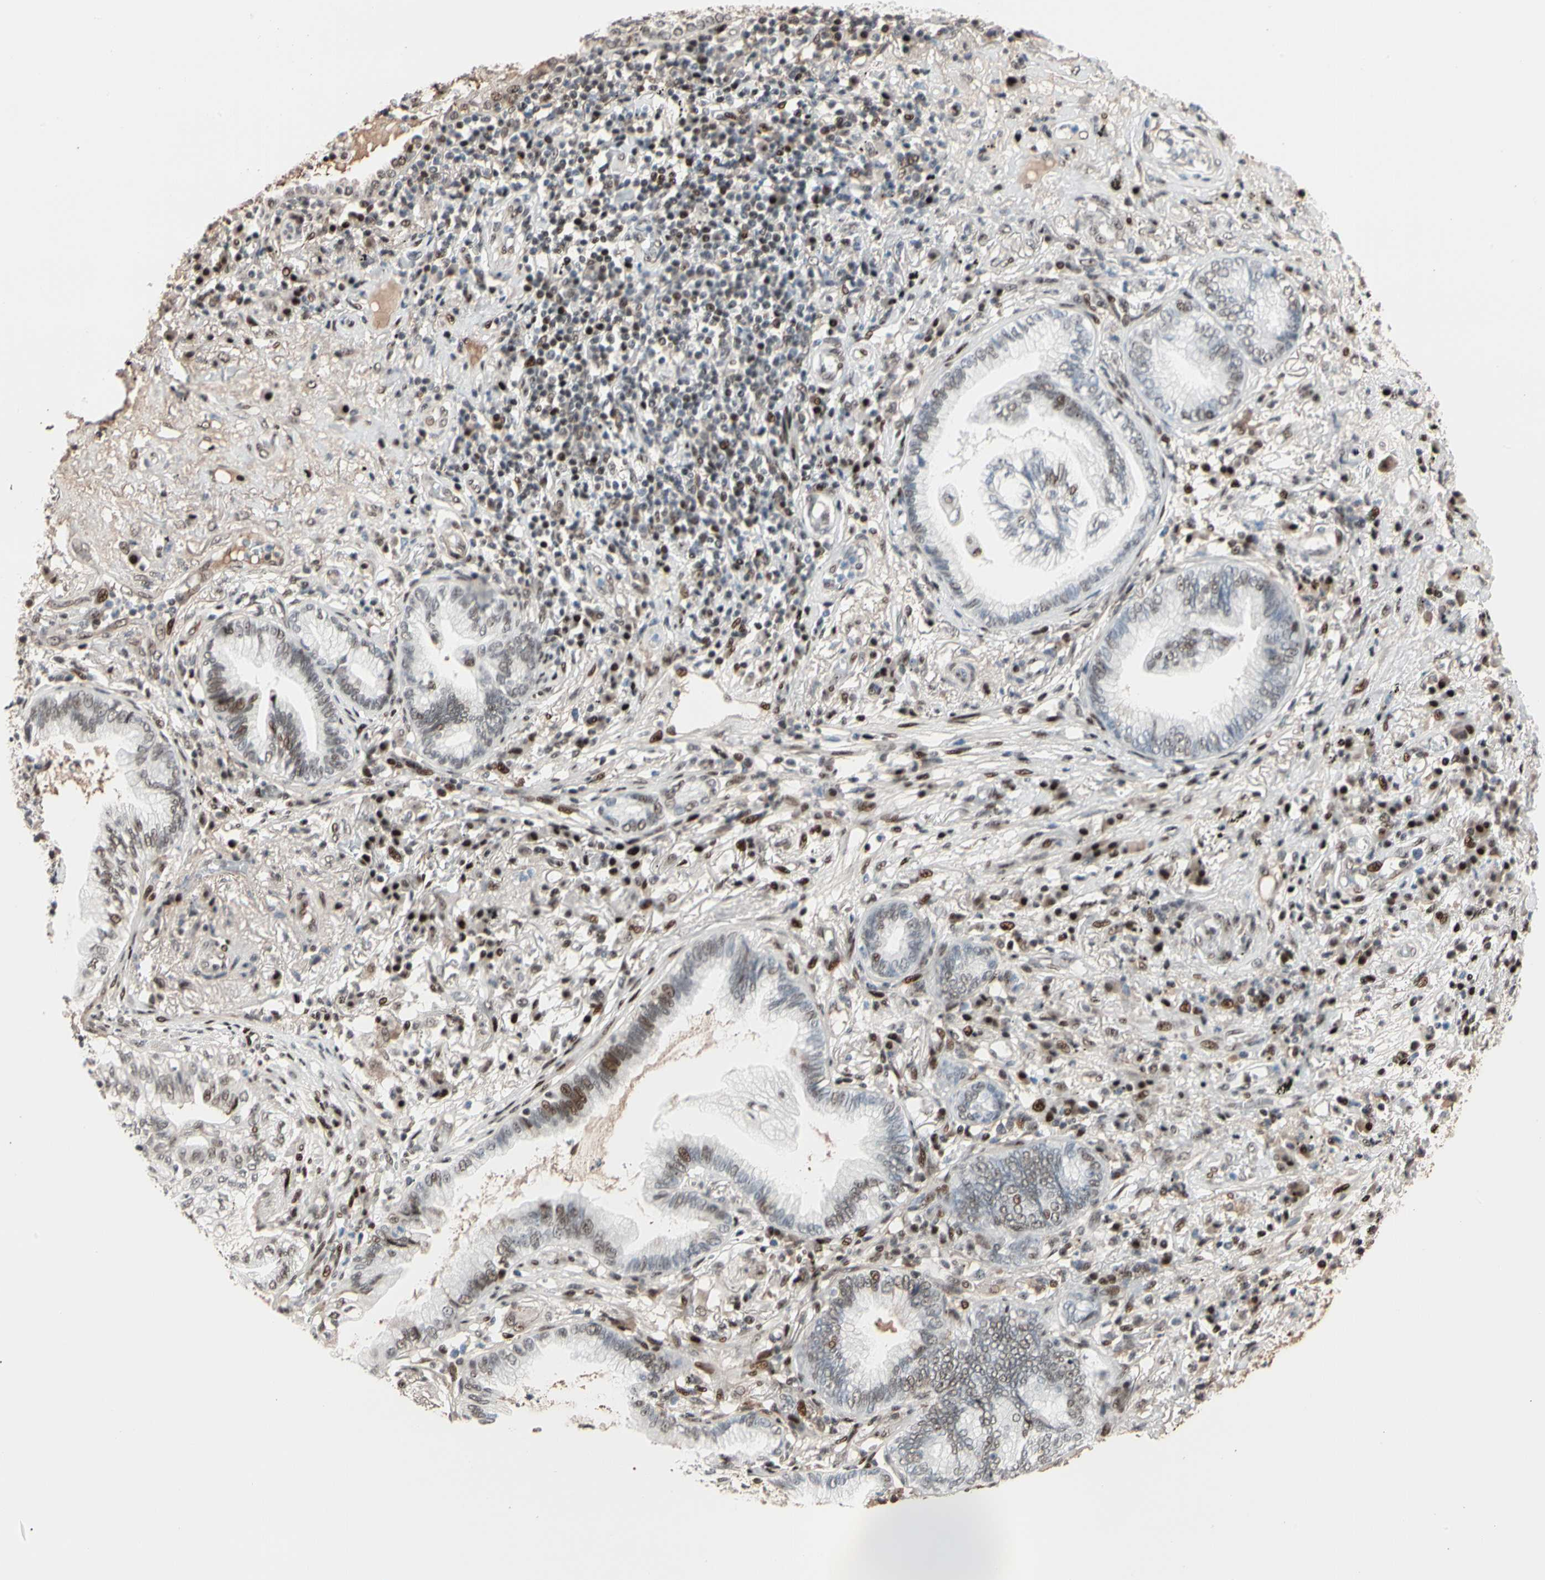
{"staining": {"intensity": "moderate", "quantity": "<25%", "location": "nuclear"}, "tissue": "lung cancer", "cell_type": "Tumor cells", "image_type": "cancer", "snomed": [{"axis": "morphology", "description": "Normal tissue, NOS"}, {"axis": "morphology", "description": "Adenocarcinoma, NOS"}, {"axis": "topography", "description": "Bronchus"}, {"axis": "topography", "description": "Lung"}], "caption": "High-magnification brightfield microscopy of lung cancer (adenocarcinoma) stained with DAB (brown) and counterstained with hematoxylin (blue). tumor cells exhibit moderate nuclear staining is present in approximately<25% of cells. (DAB (3,3'-diaminobenzidine) = brown stain, brightfield microscopy at high magnification).", "gene": "FOXO3", "patient": {"sex": "female", "age": 70}}